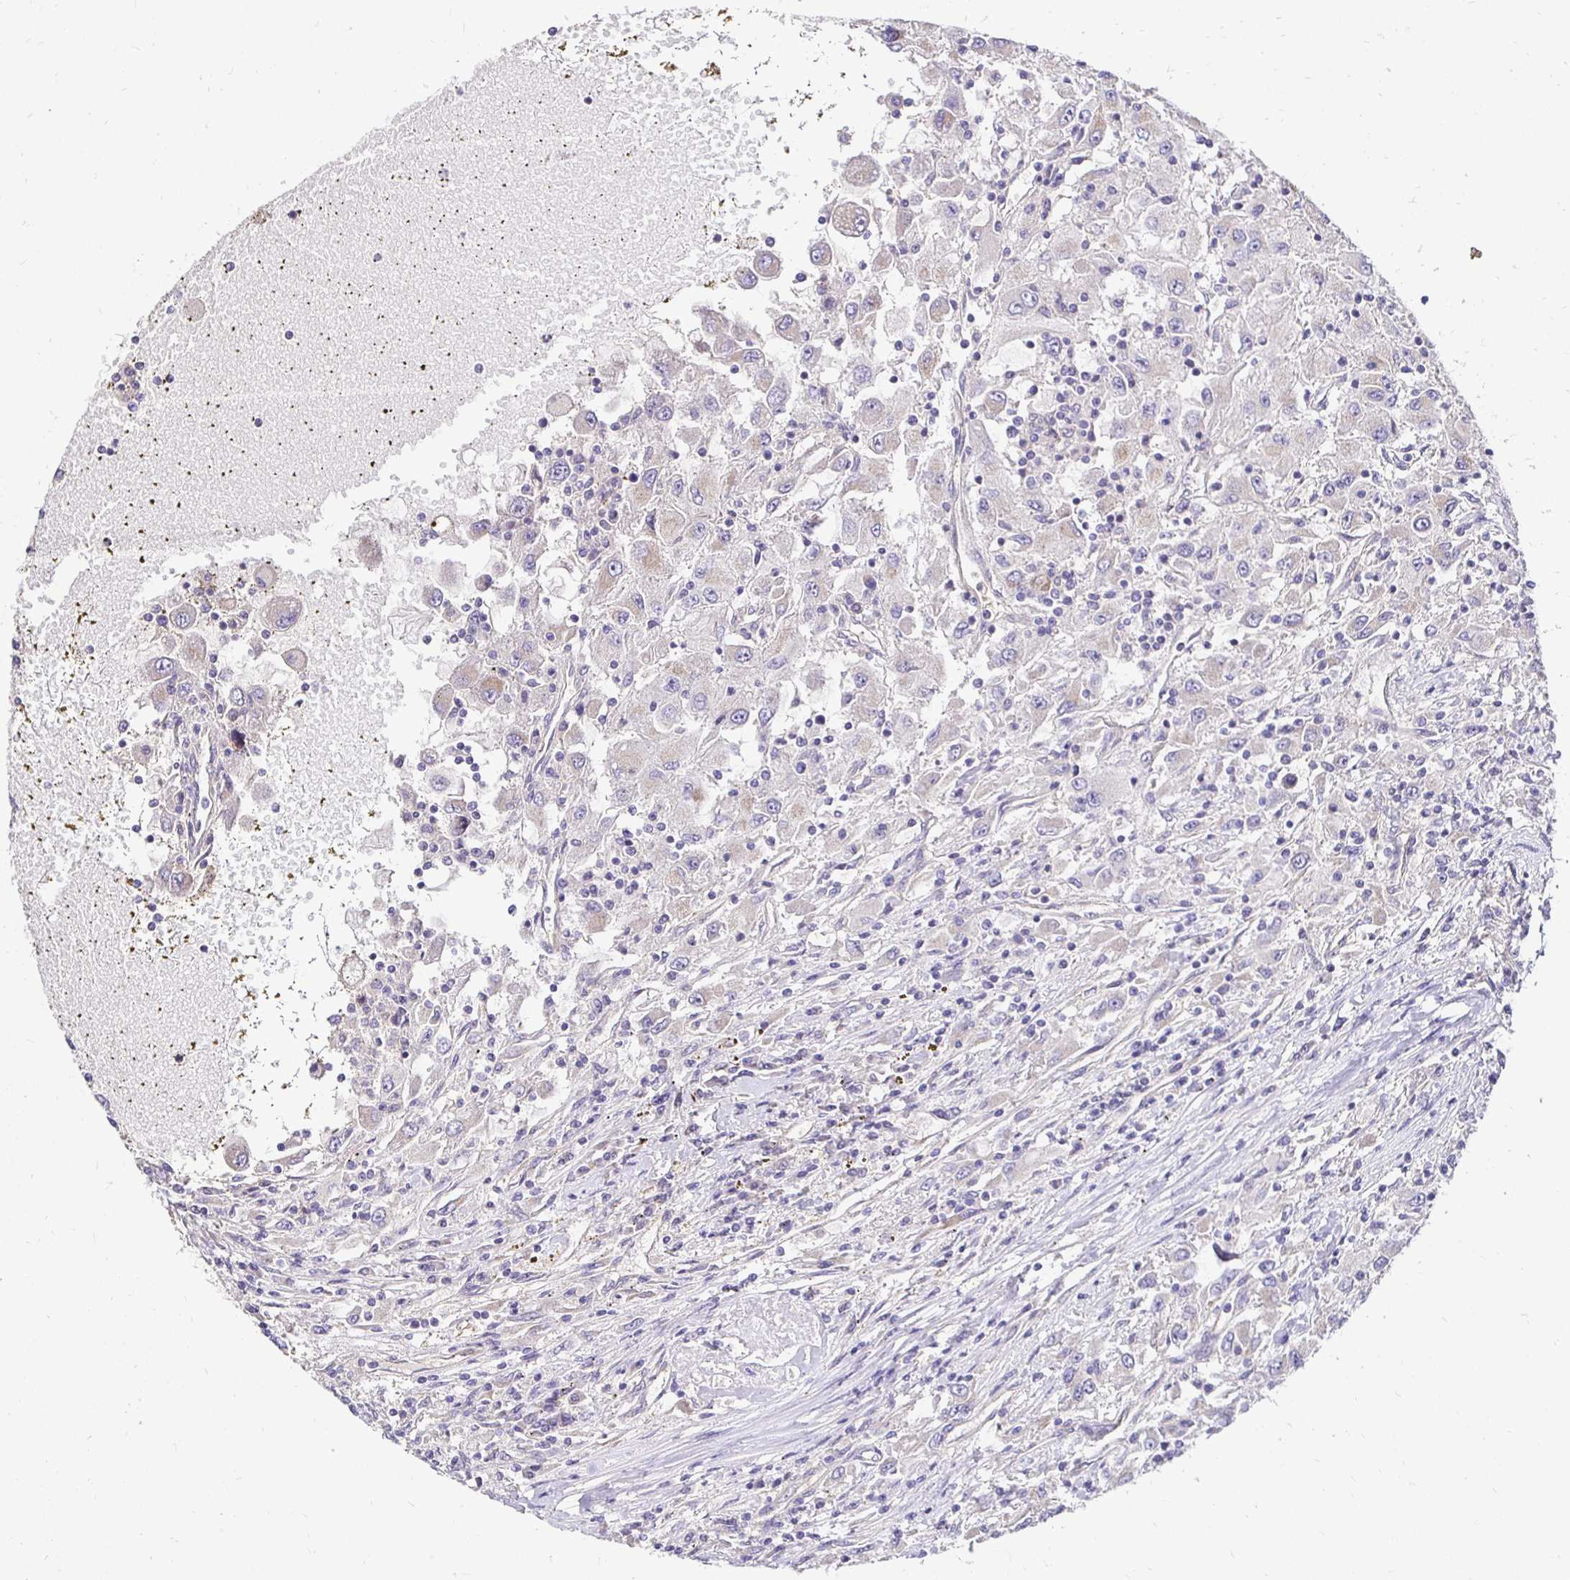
{"staining": {"intensity": "negative", "quantity": "none", "location": "none"}, "tissue": "renal cancer", "cell_type": "Tumor cells", "image_type": "cancer", "snomed": [{"axis": "morphology", "description": "Adenocarcinoma, NOS"}, {"axis": "topography", "description": "Kidney"}], "caption": "An immunohistochemistry micrograph of renal adenocarcinoma is shown. There is no staining in tumor cells of renal adenocarcinoma. (Stains: DAB (3,3'-diaminobenzidine) immunohistochemistry (IHC) with hematoxylin counter stain, Microscopy: brightfield microscopy at high magnification).", "gene": "SLC9A1", "patient": {"sex": "female", "age": 67}}